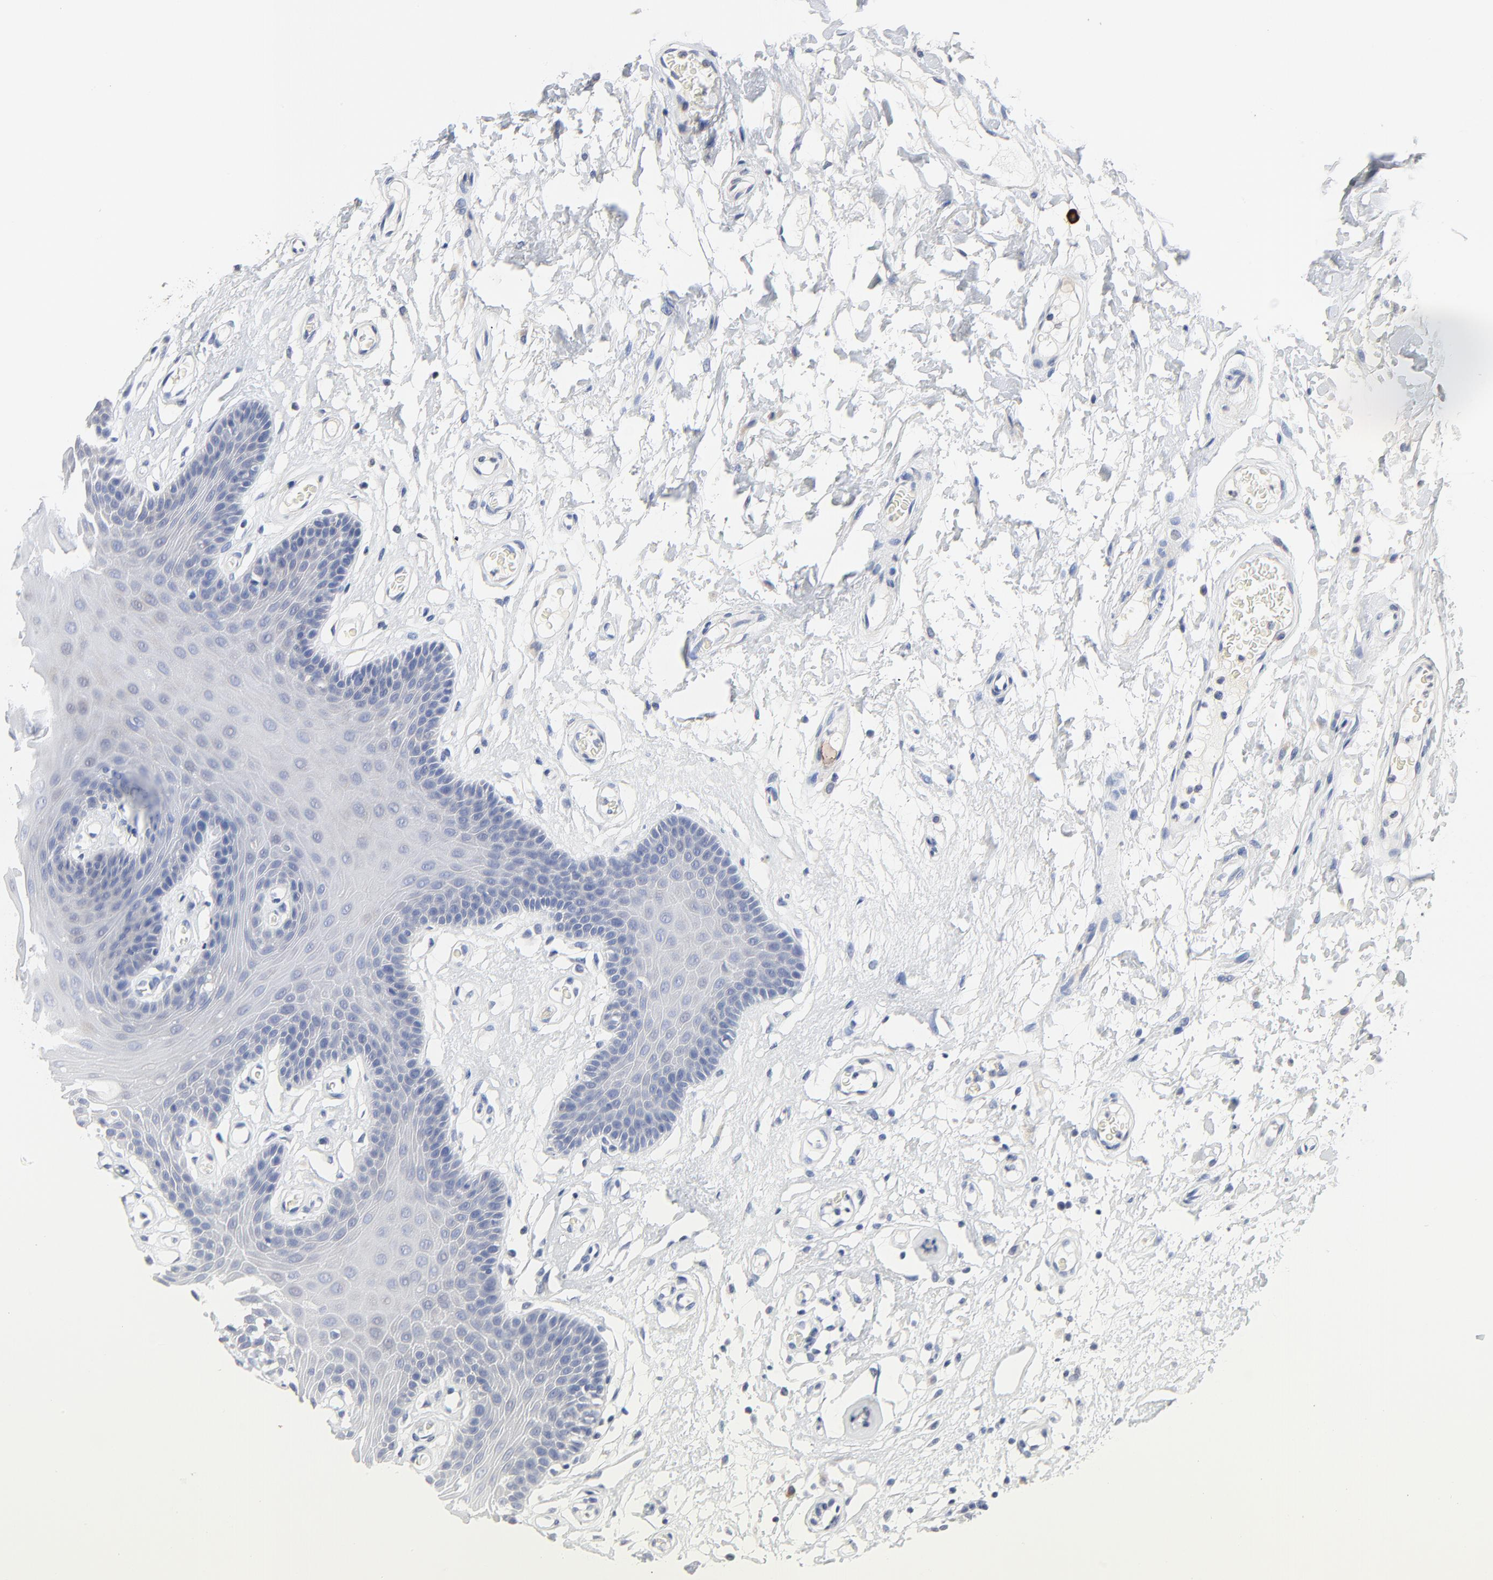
{"staining": {"intensity": "negative", "quantity": "none", "location": "none"}, "tissue": "oral mucosa", "cell_type": "Squamous epithelial cells", "image_type": "normal", "snomed": [{"axis": "morphology", "description": "Normal tissue, NOS"}, {"axis": "morphology", "description": "Squamous cell carcinoma, NOS"}, {"axis": "topography", "description": "Skeletal muscle"}, {"axis": "topography", "description": "Oral tissue"}, {"axis": "topography", "description": "Head-Neck"}], "caption": "This is an immunohistochemistry (IHC) image of benign oral mucosa. There is no expression in squamous epithelial cells.", "gene": "FBXL5", "patient": {"sex": "male", "age": 71}}